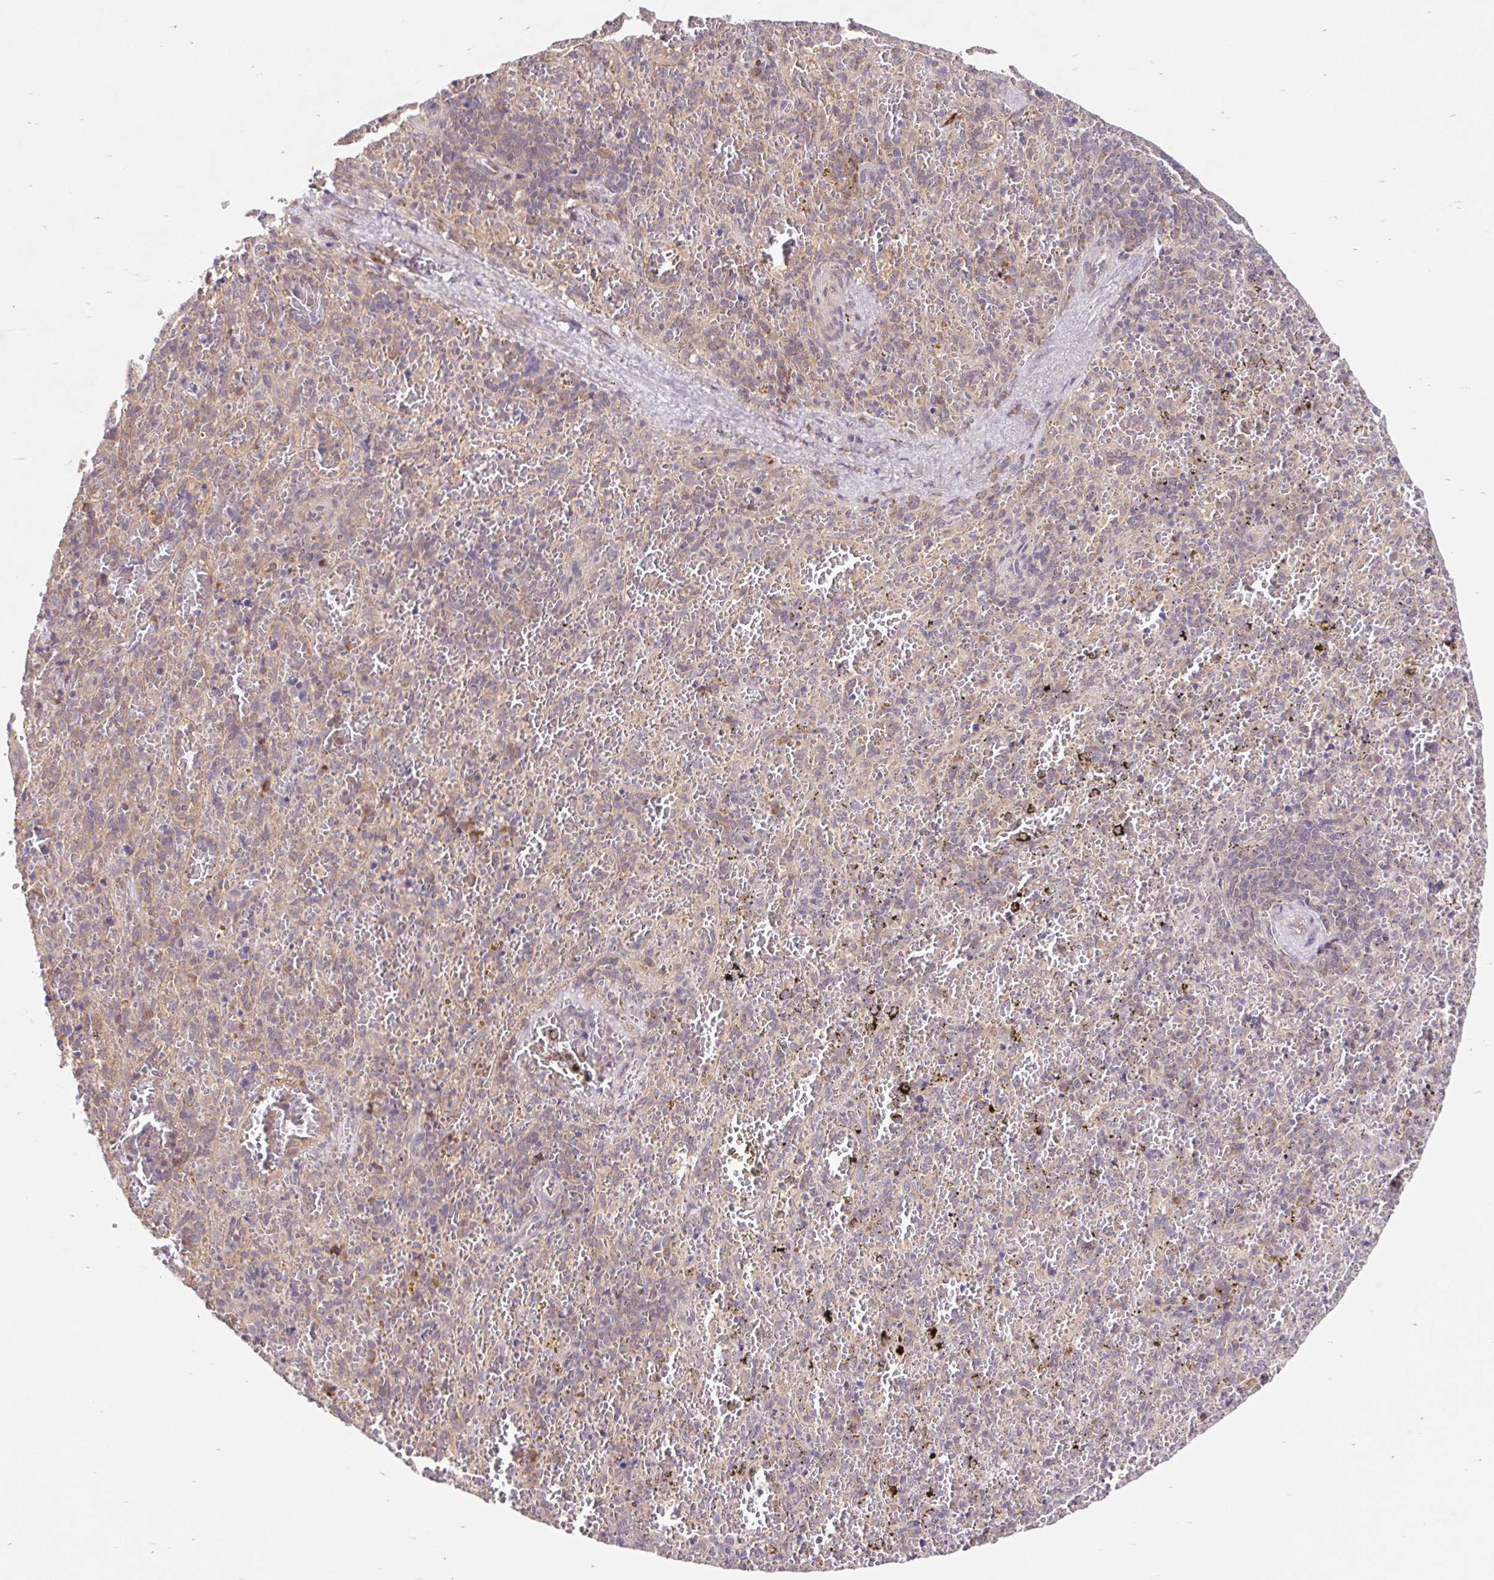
{"staining": {"intensity": "negative", "quantity": "none", "location": "none"}, "tissue": "spleen", "cell_type": "Cells in red pulp", "image_type": "normal", "snomed": [{"axis": "morphology", "description": "Normal tissue, NOS"}, {"axis": "topography", "description": "Spleen"}], "caption": "Immunohistochemistry (IHC) micrograph of benign human spleen stained for a protein (brown), which shows no positivity in cells in red pulp. (IHC, brightfield microscopy, high magnification).", "gene": "HFE", "patient": {"sex": "female", "age": 50}}